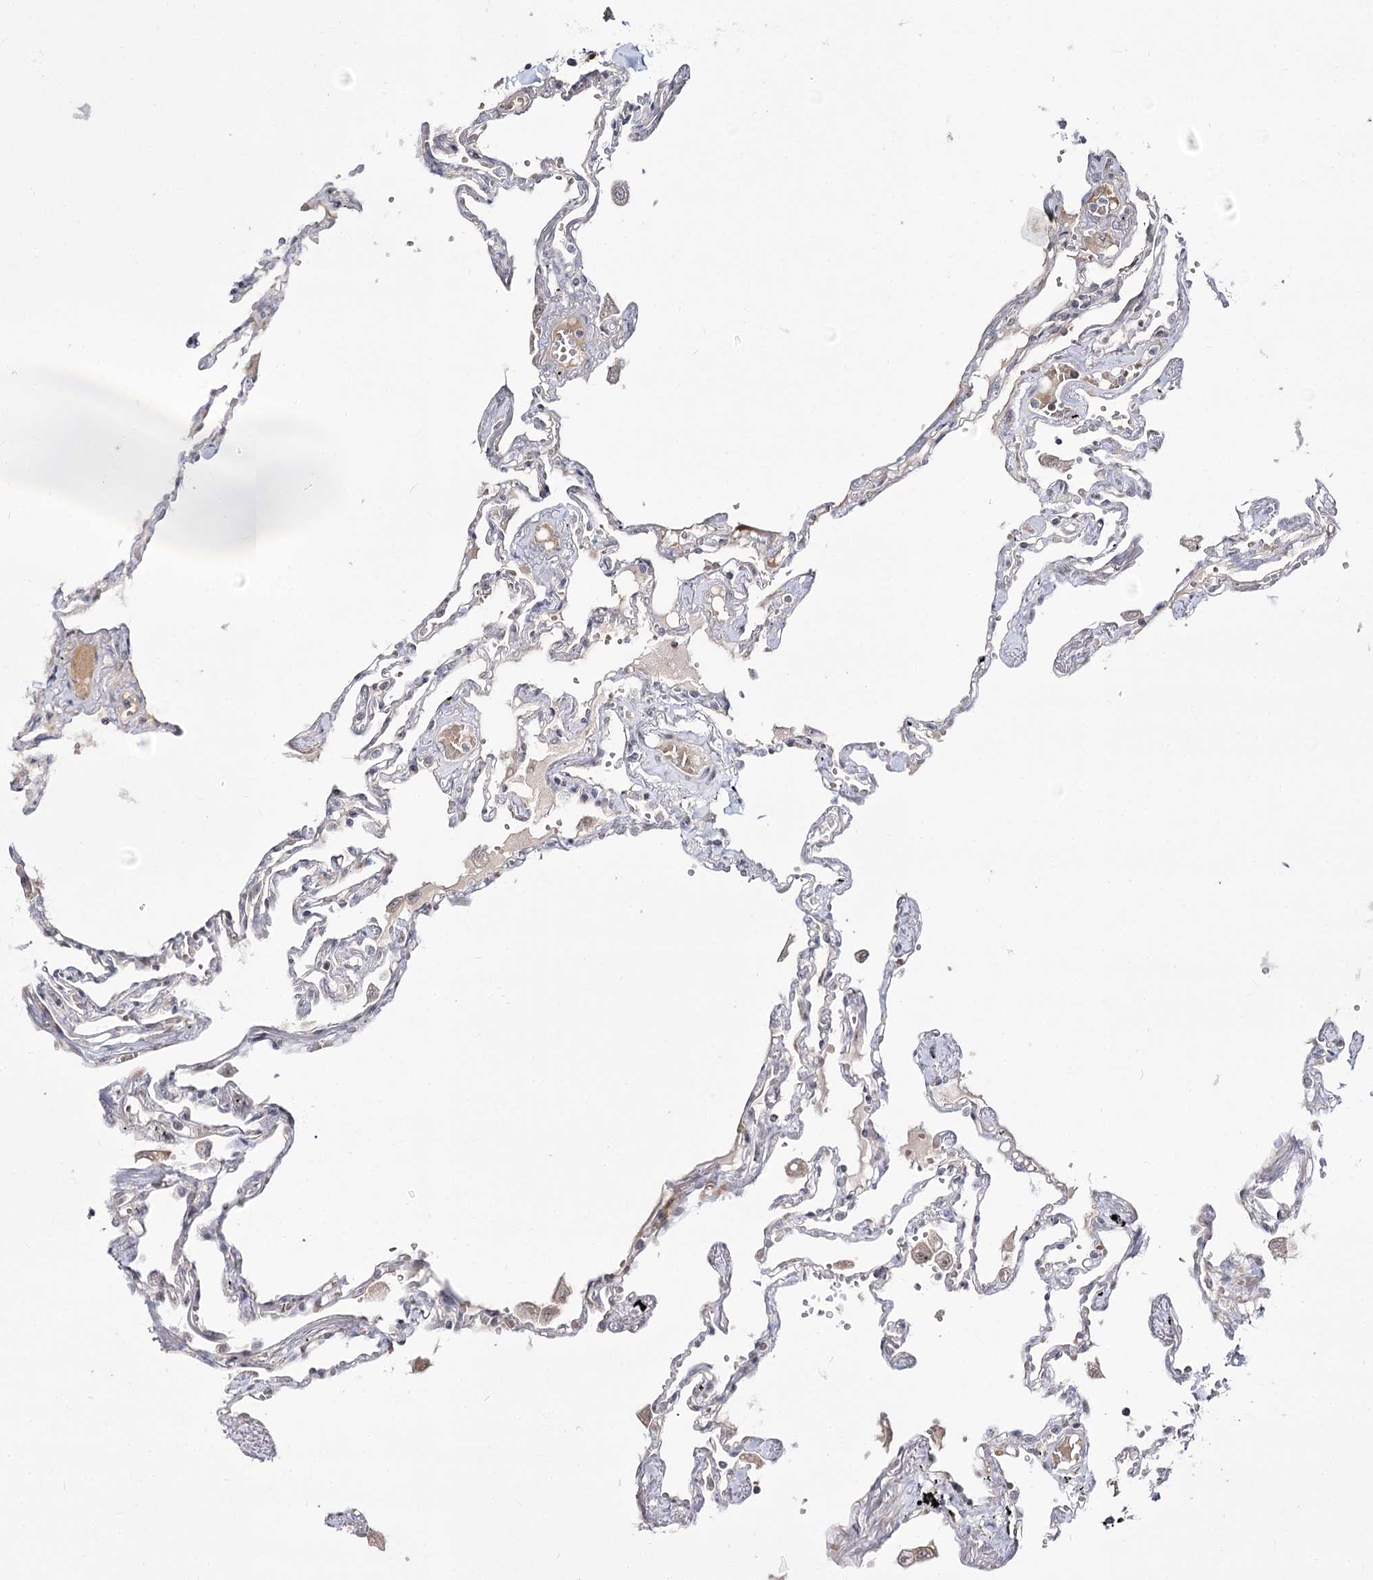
{"staining": {"intensity": "negative", "quantity": "none", "location": "none"}, "tissue": "lung", "cell_type": "Alveolar cells", "image_type": "normal", "snomed": [{"axis": "morphology", "description": "Normal tissue, NOS"}, {"axis": "topography", "description": "Lung"}], "caption": "This is a image of immunohistochemistry (IHC) staining of unremarkable lung, which shows no positivity in alveolar cells. Nuclei are stained in blue.", "gene": "RRP9", "patient": {"sex": "female", "age": 67}}